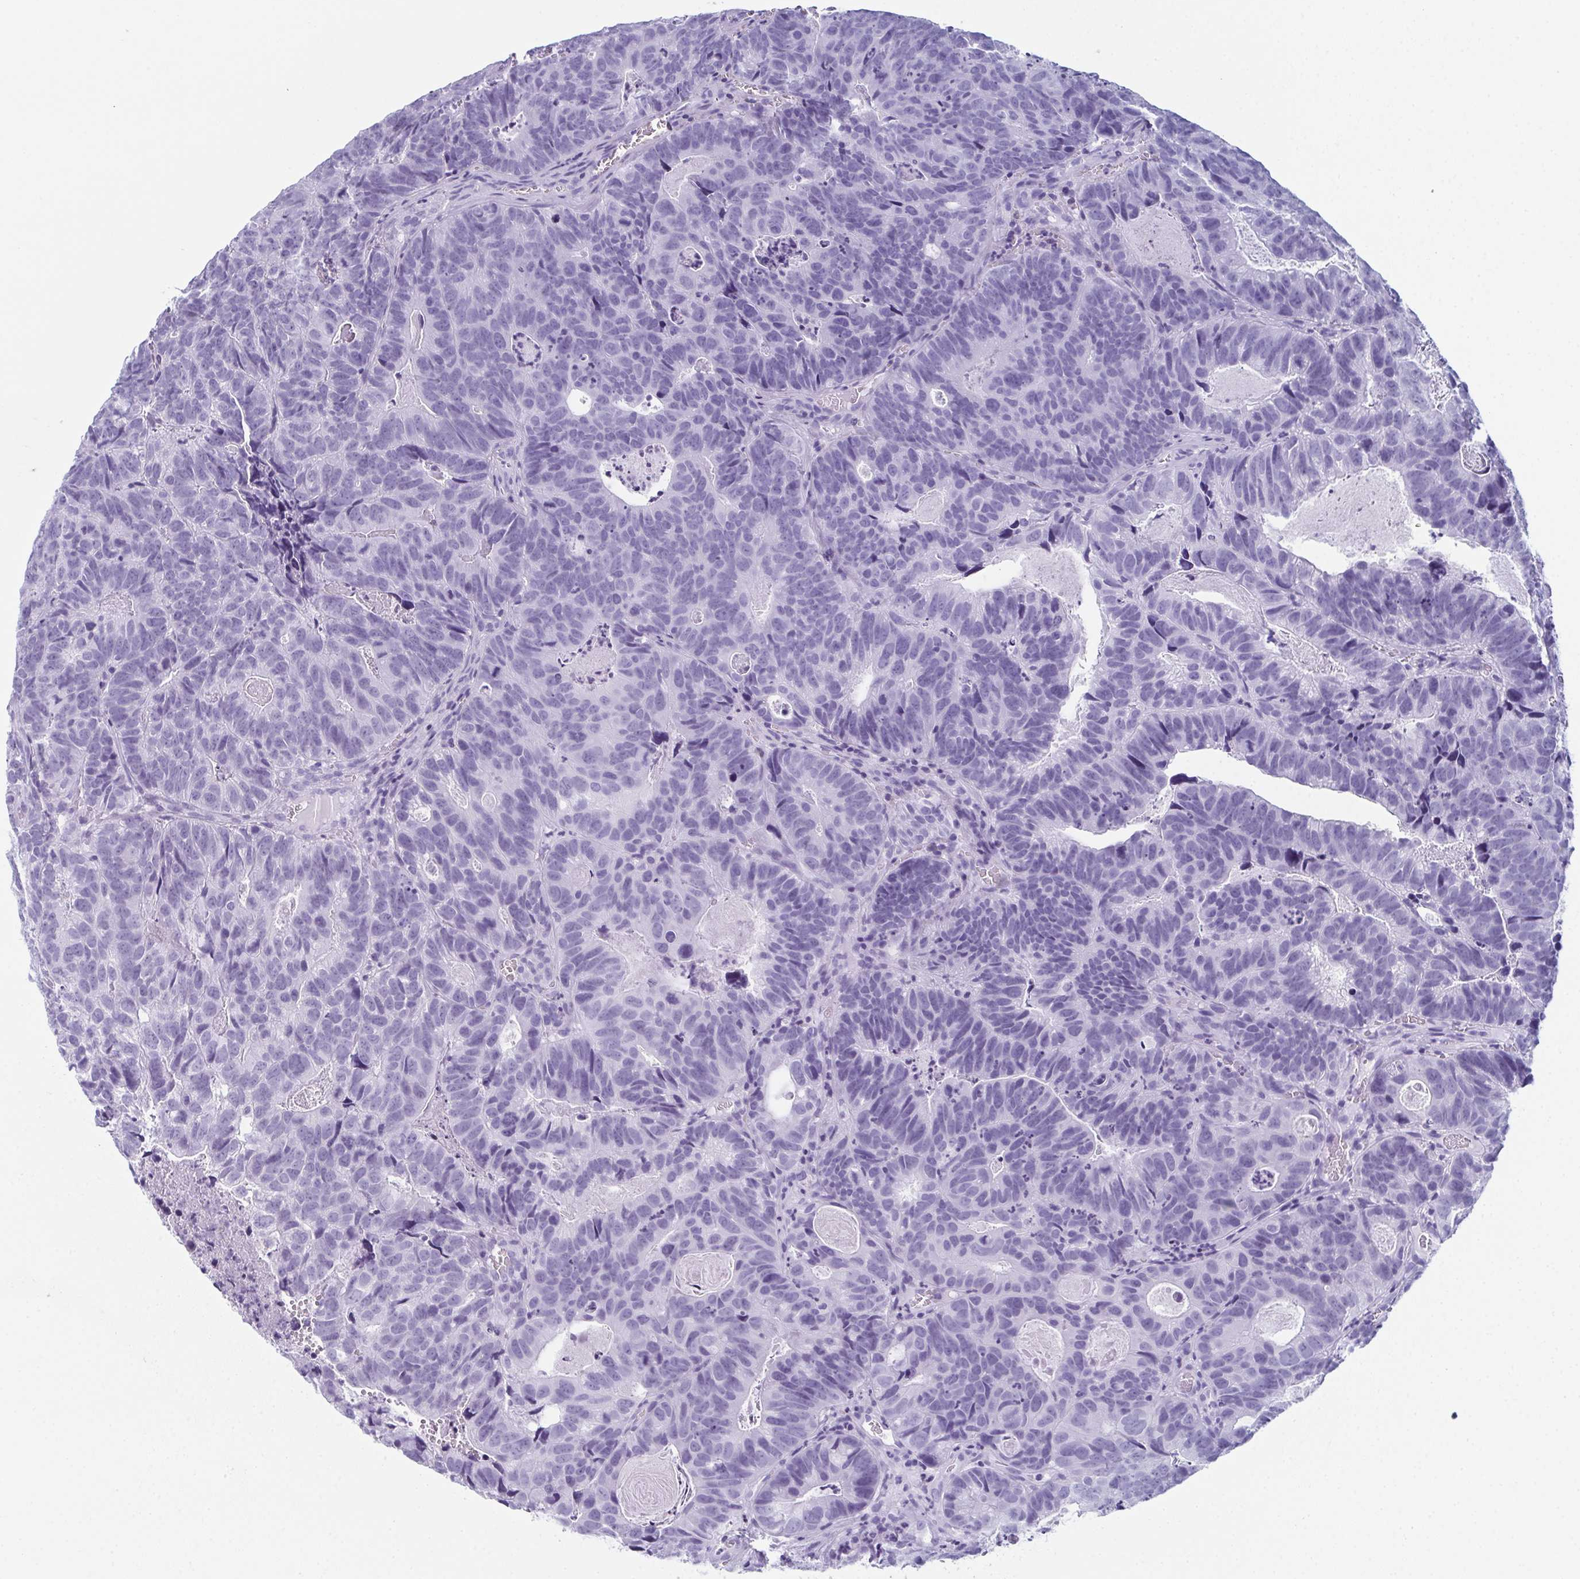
{"staining": {"intensity": "negative", "quantity": "none", "location": "none"}, "tissue": "head and neck cancer", "cell_type": "Tumor cells", "image_type": "cancer", "snomed": [{"axis": "morphology", "description": "Adenocarcinoma, NOS"}, {"axis": "topography", "description": "Head-Neck"}], "caption": "This is an immunohistochemistry (IHC) photomicrograph of head and neck adenocarcinoma. There is no expression in tumor cells.", "gene": "ENKUR", "patient": {"sex": "male", "age": 62}}